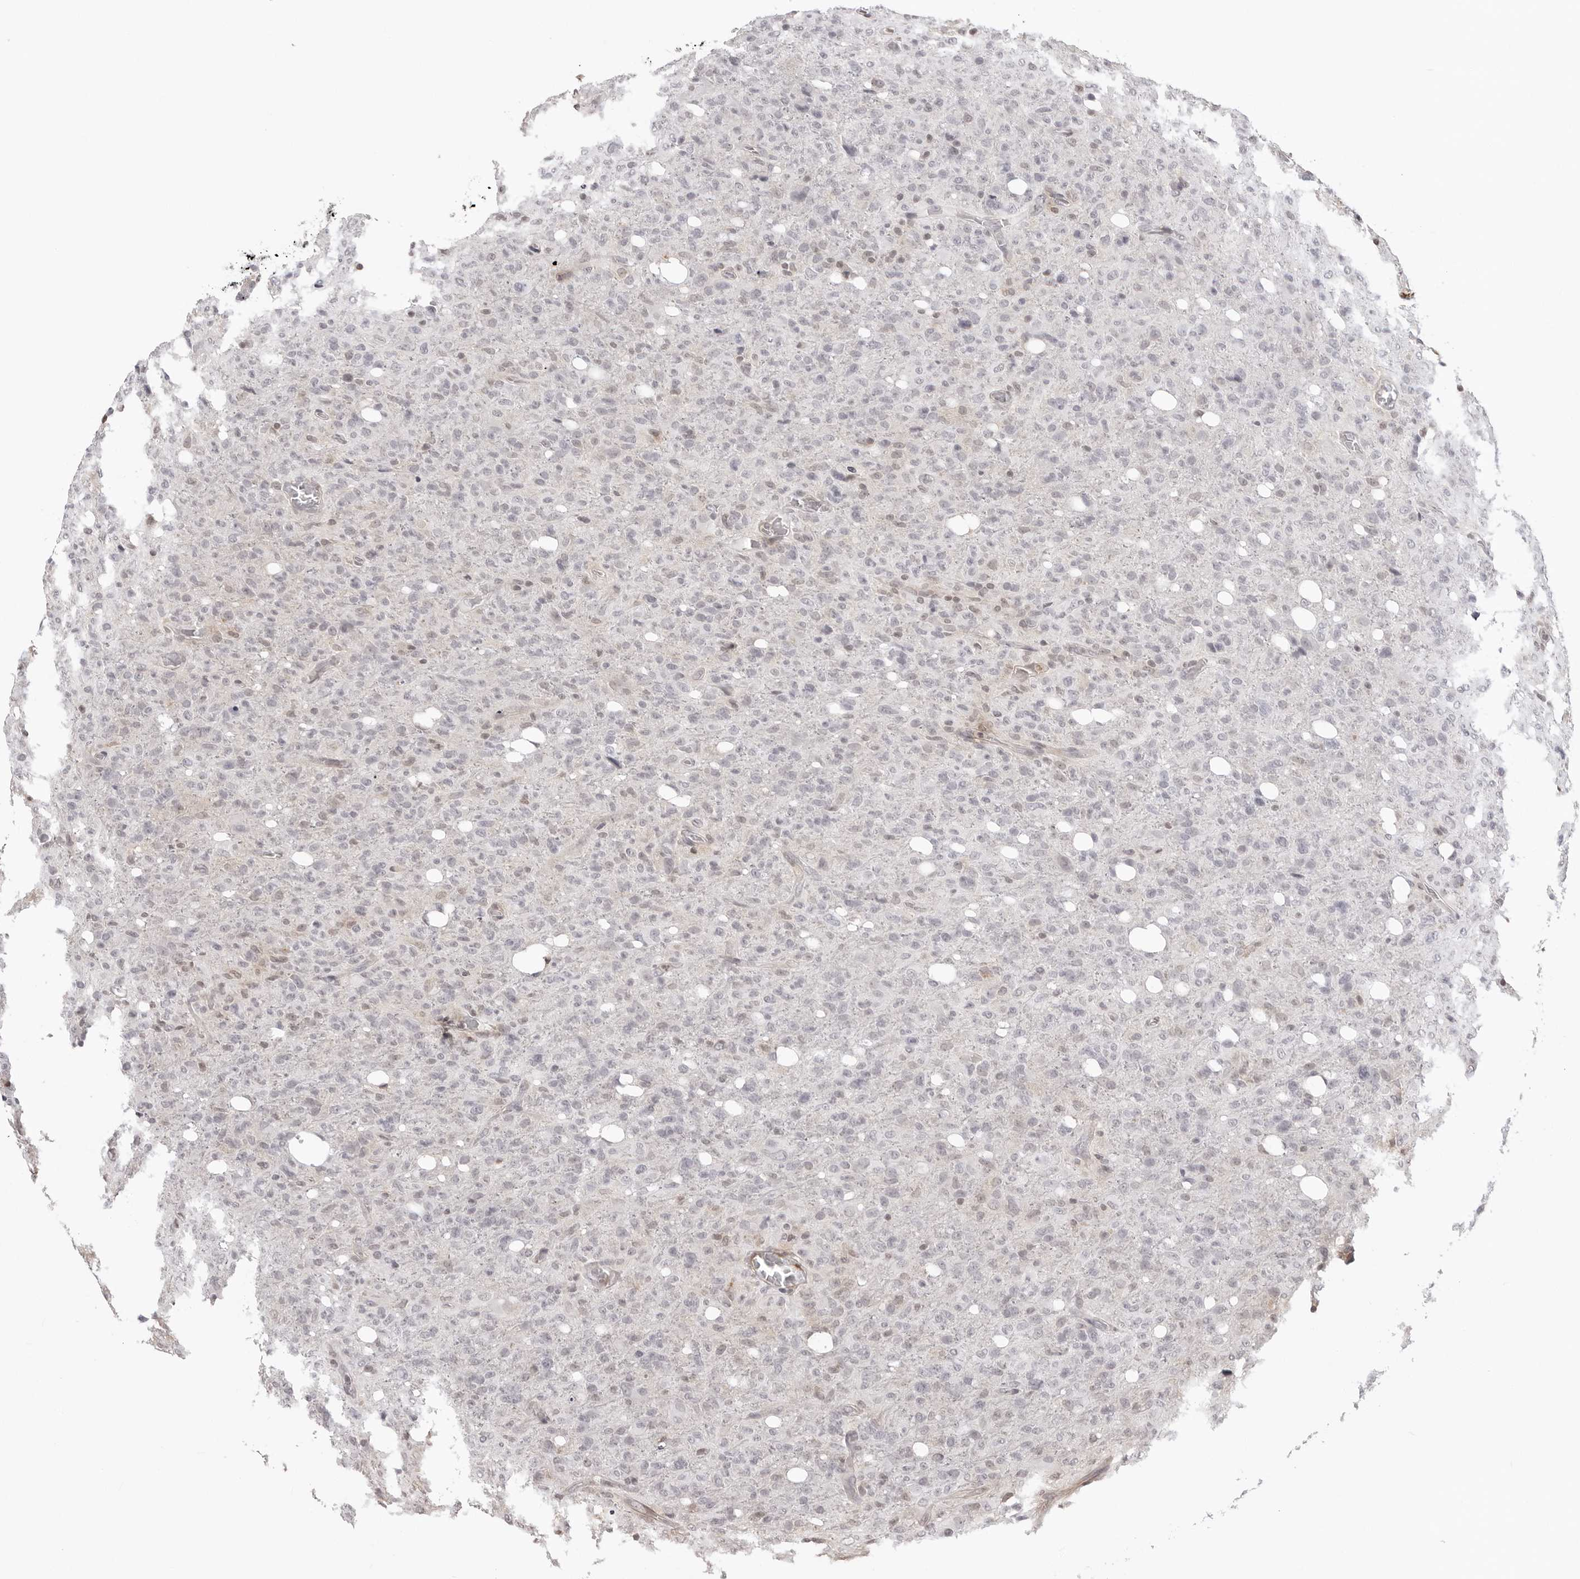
{"staining": {"intensity": "negative", "quantity": "none", "location": "none"}, "tissue": "glioma", "cell_type": "Tumor cells", "image_type": "cancer", "snomed": [{"axis": "morphology", "description": "Glioma, malignant, High grade"}, {"axis": "topography", "description": "Brain"}], "caption": "This is a photomicrograph of immunohistochemistry staining of glioma, which shows no positivity in tumor cells.", "gene": "UNK", "patient": {"sex": "female", "age": 57}}